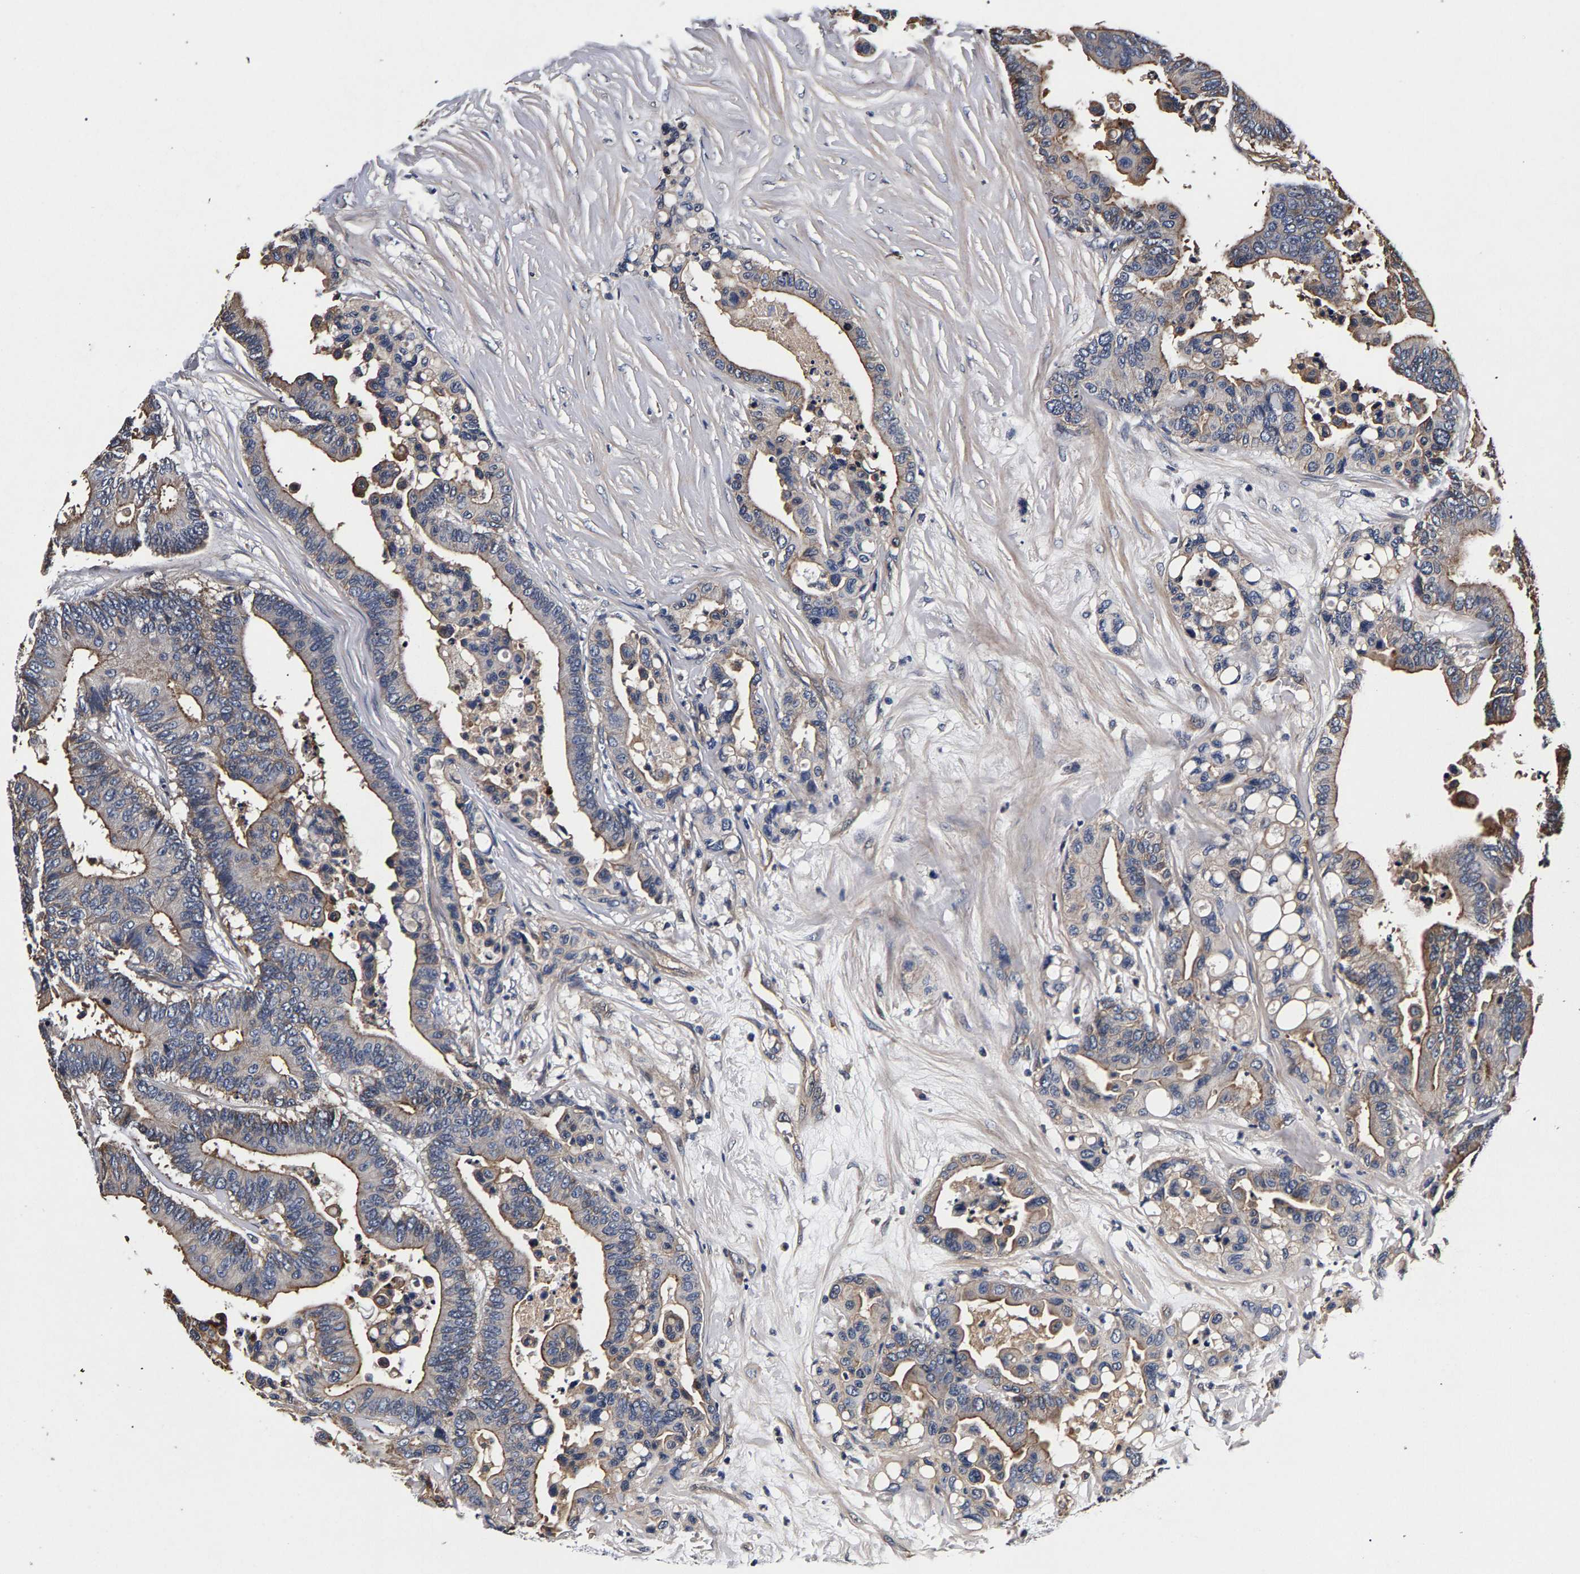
{"staining": {"intensity": "moderate", "quantity": "25%-75%", "location": "cytoplasmic/membranous"}, "tissue": "colorectal cancer", "cell_type": "Tumor cells", "image_type": "cancer", "snomed": [{"axis": "morphology", "description": "Normal tissue, NOS"}, {"axis": "morphology", "description": "Adenocarcinoma, NOS"}, {"axis": "topography", "description": "Colon"}], "caption": "DAB (3,3'-diaminobenzidine) immunohistochemical staining of colorectal cancer (adenocarcinoma) shows moderate cytoplasmic/membranous protein staining in about 25%-75% of tumor cells.", "gene": "MARCHF7", "patient": {"sex": "male", "age": 82}}